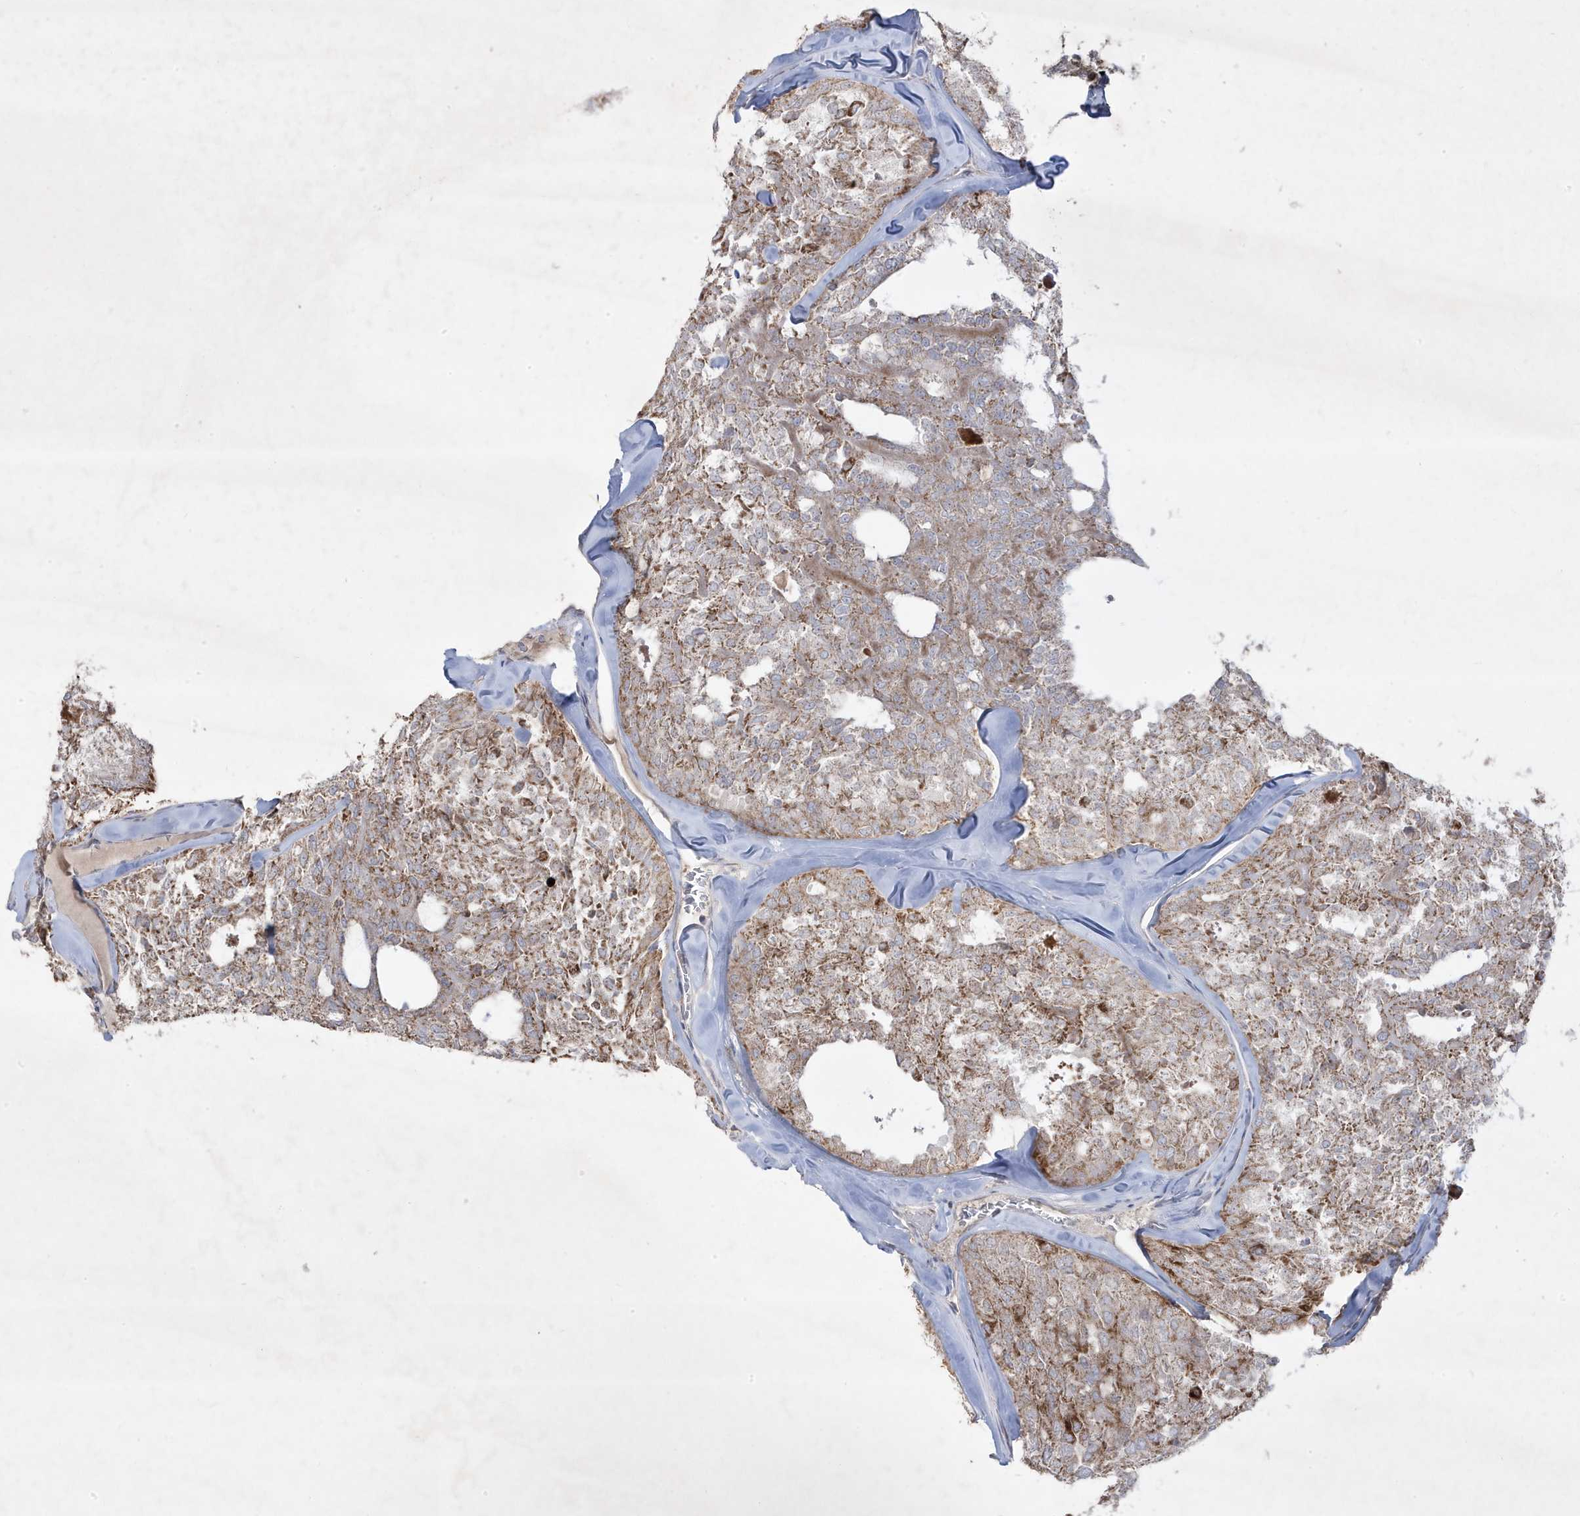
{"staining": {"intensity": "moderate", "quantity": ">75%", "location": "cytoplasmic/membranous"}, "tissue": "thyroid cancer", "cell_type": "Tumor cells", "image_type": "cancer", "snomed": [{"axis": "morphology", "description": "Follicular adenoma carcinoma, NOS"}, {"axis": "topography", "description": "Thyroid gland"}], "caption": "Human thyroid cancer stained with a protein marker reveals moderate staining in tumor cells.", "gene": "ADAMTSL3", "patient": {"sex": "male", "age": 75}}